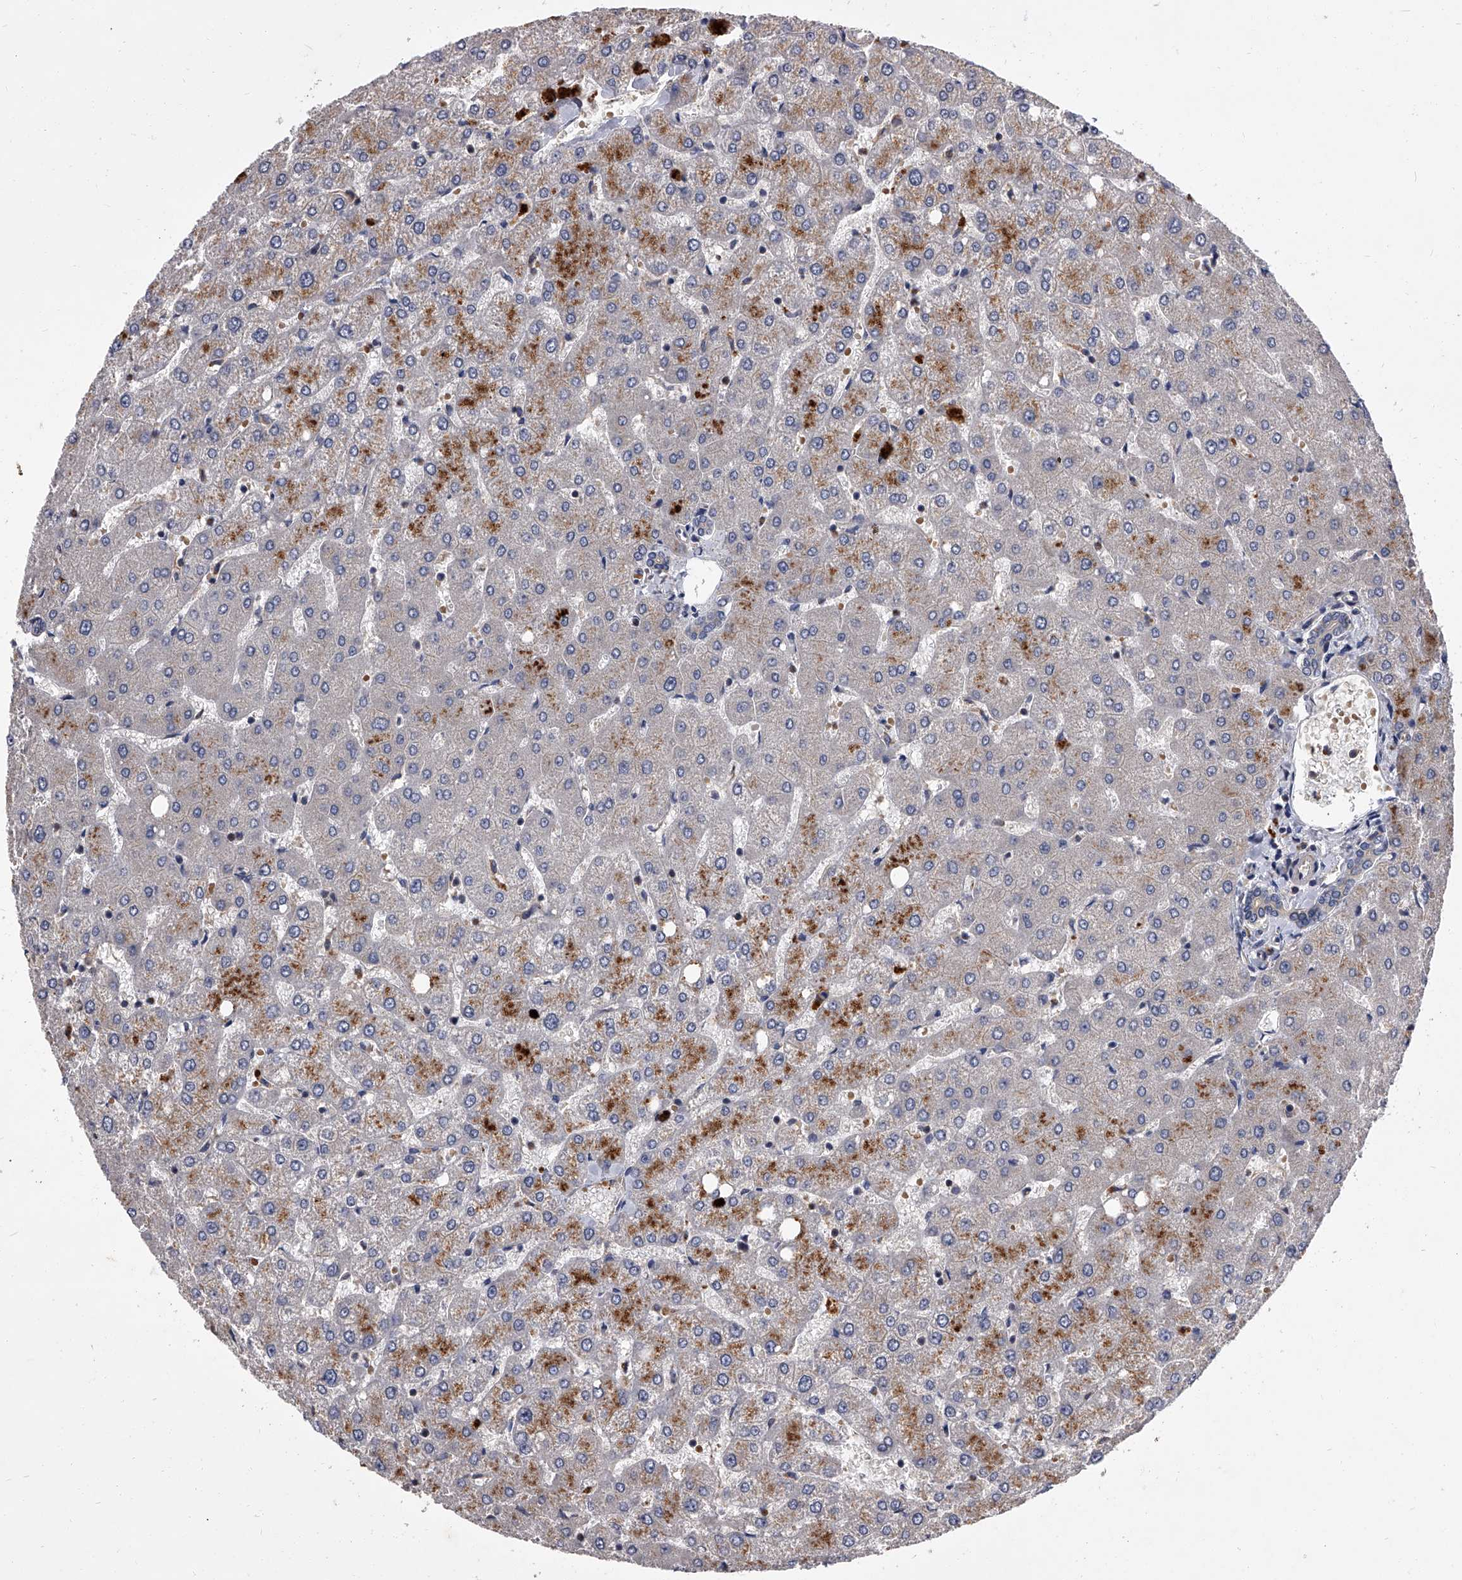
{"staining": {"intensity": "negative", "quantity": "none", "location": "none"}, "tissue": "liver", "cell_type": "Cholangiocytes", "image_type": "normal", "snomed": [{"axis": "morphology", "description": "Normal tissue, NOS"}, {"axis": "topography", "description": "Liver"}], "caption": "Protein analysis of benign liver displays no significant expression in cholangiocytes.", "gene": "STK36", "patient": {"sex": "female", "age": 54}}